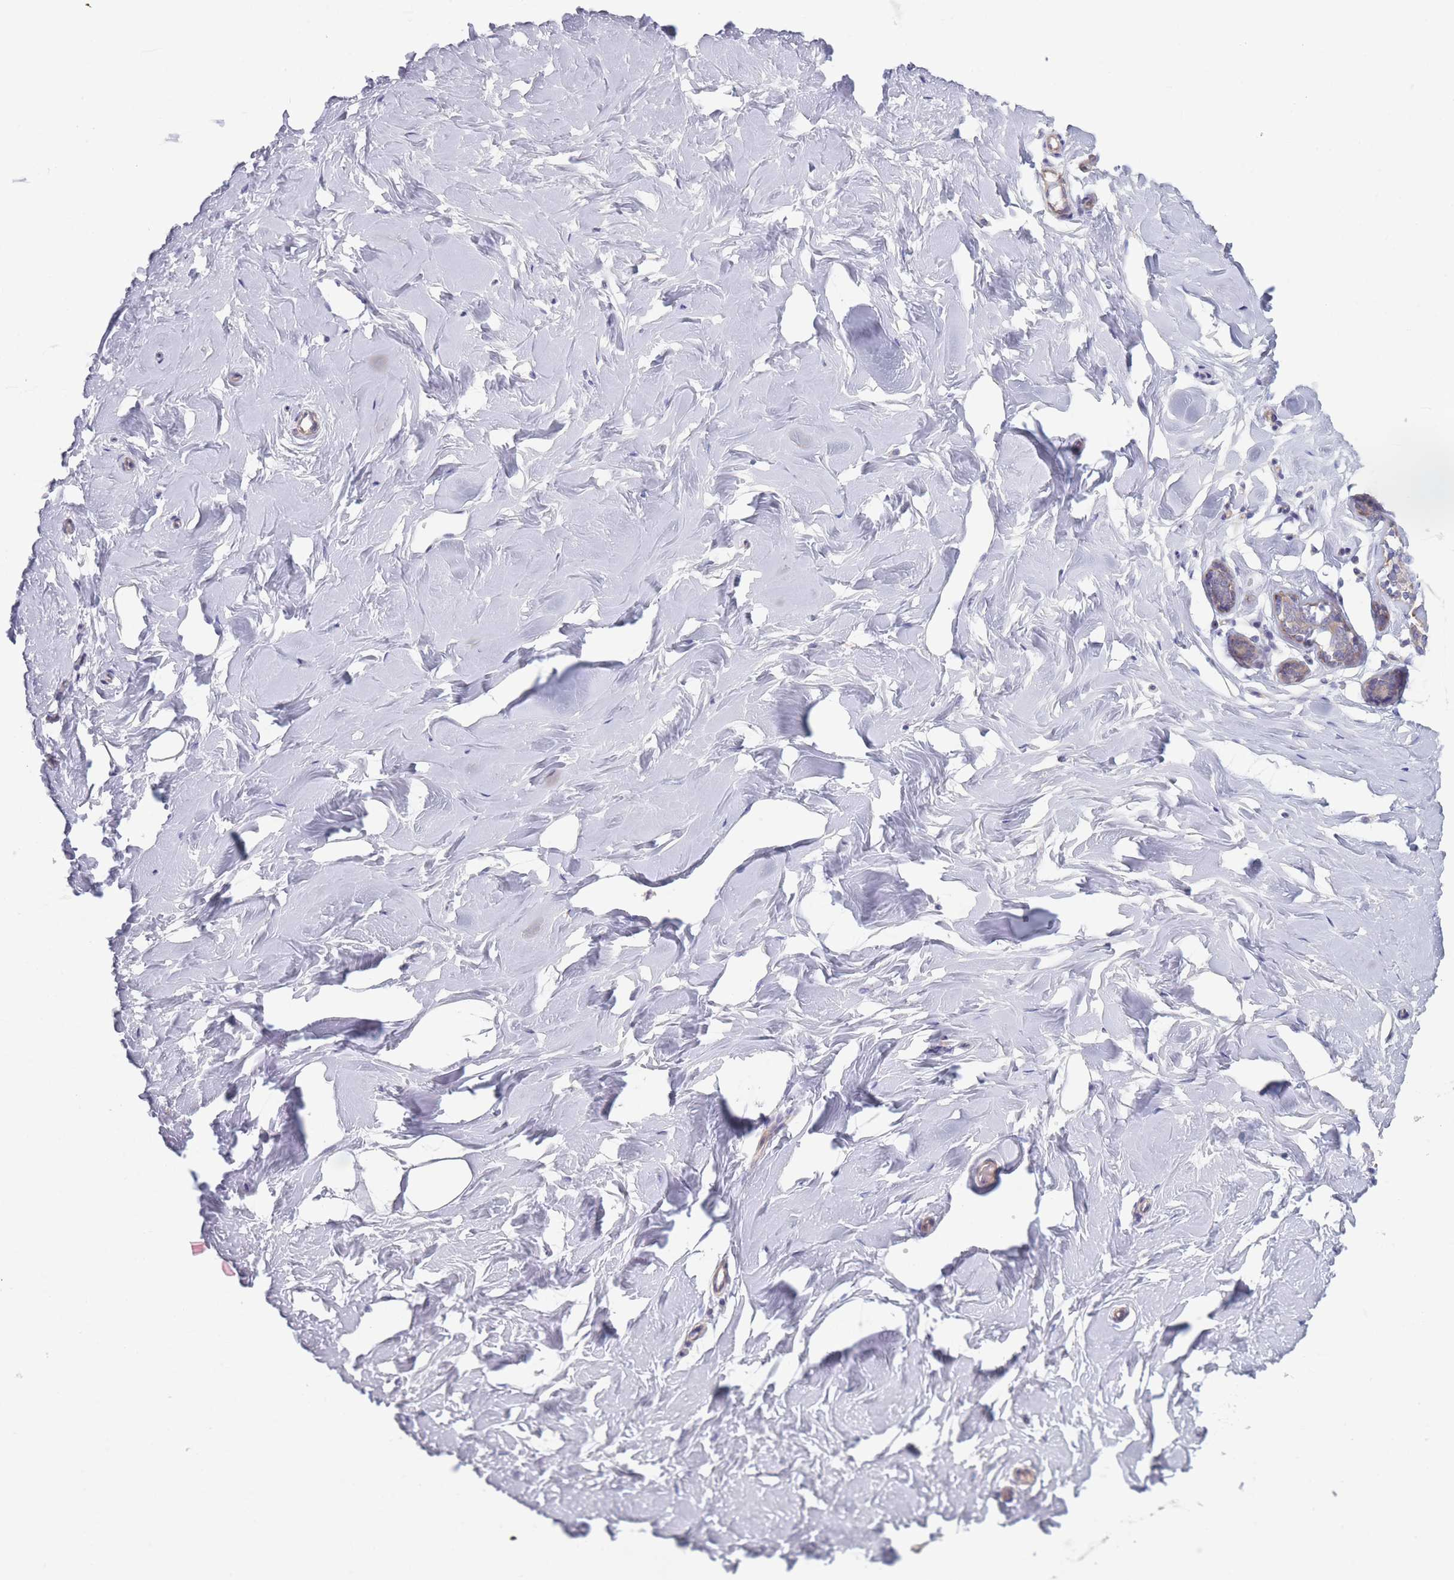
{"staining": {"intensity": "negative", "quantity": "none", "location": "none"}, "tissue": "breast", "cell_type": "Adipocytes", "image_type": "normal", "snomed": [{"axis": "morphology", "description": "Normal tissue, NOS"}, {"axis": "topography", "description": "Breast"}], "caption": "This is an IHC histopathology image of normal human breast. There is no staining in adipocytes.", "gene": "PNPLA5", "patient": {"sex": "female", "age": 23}}